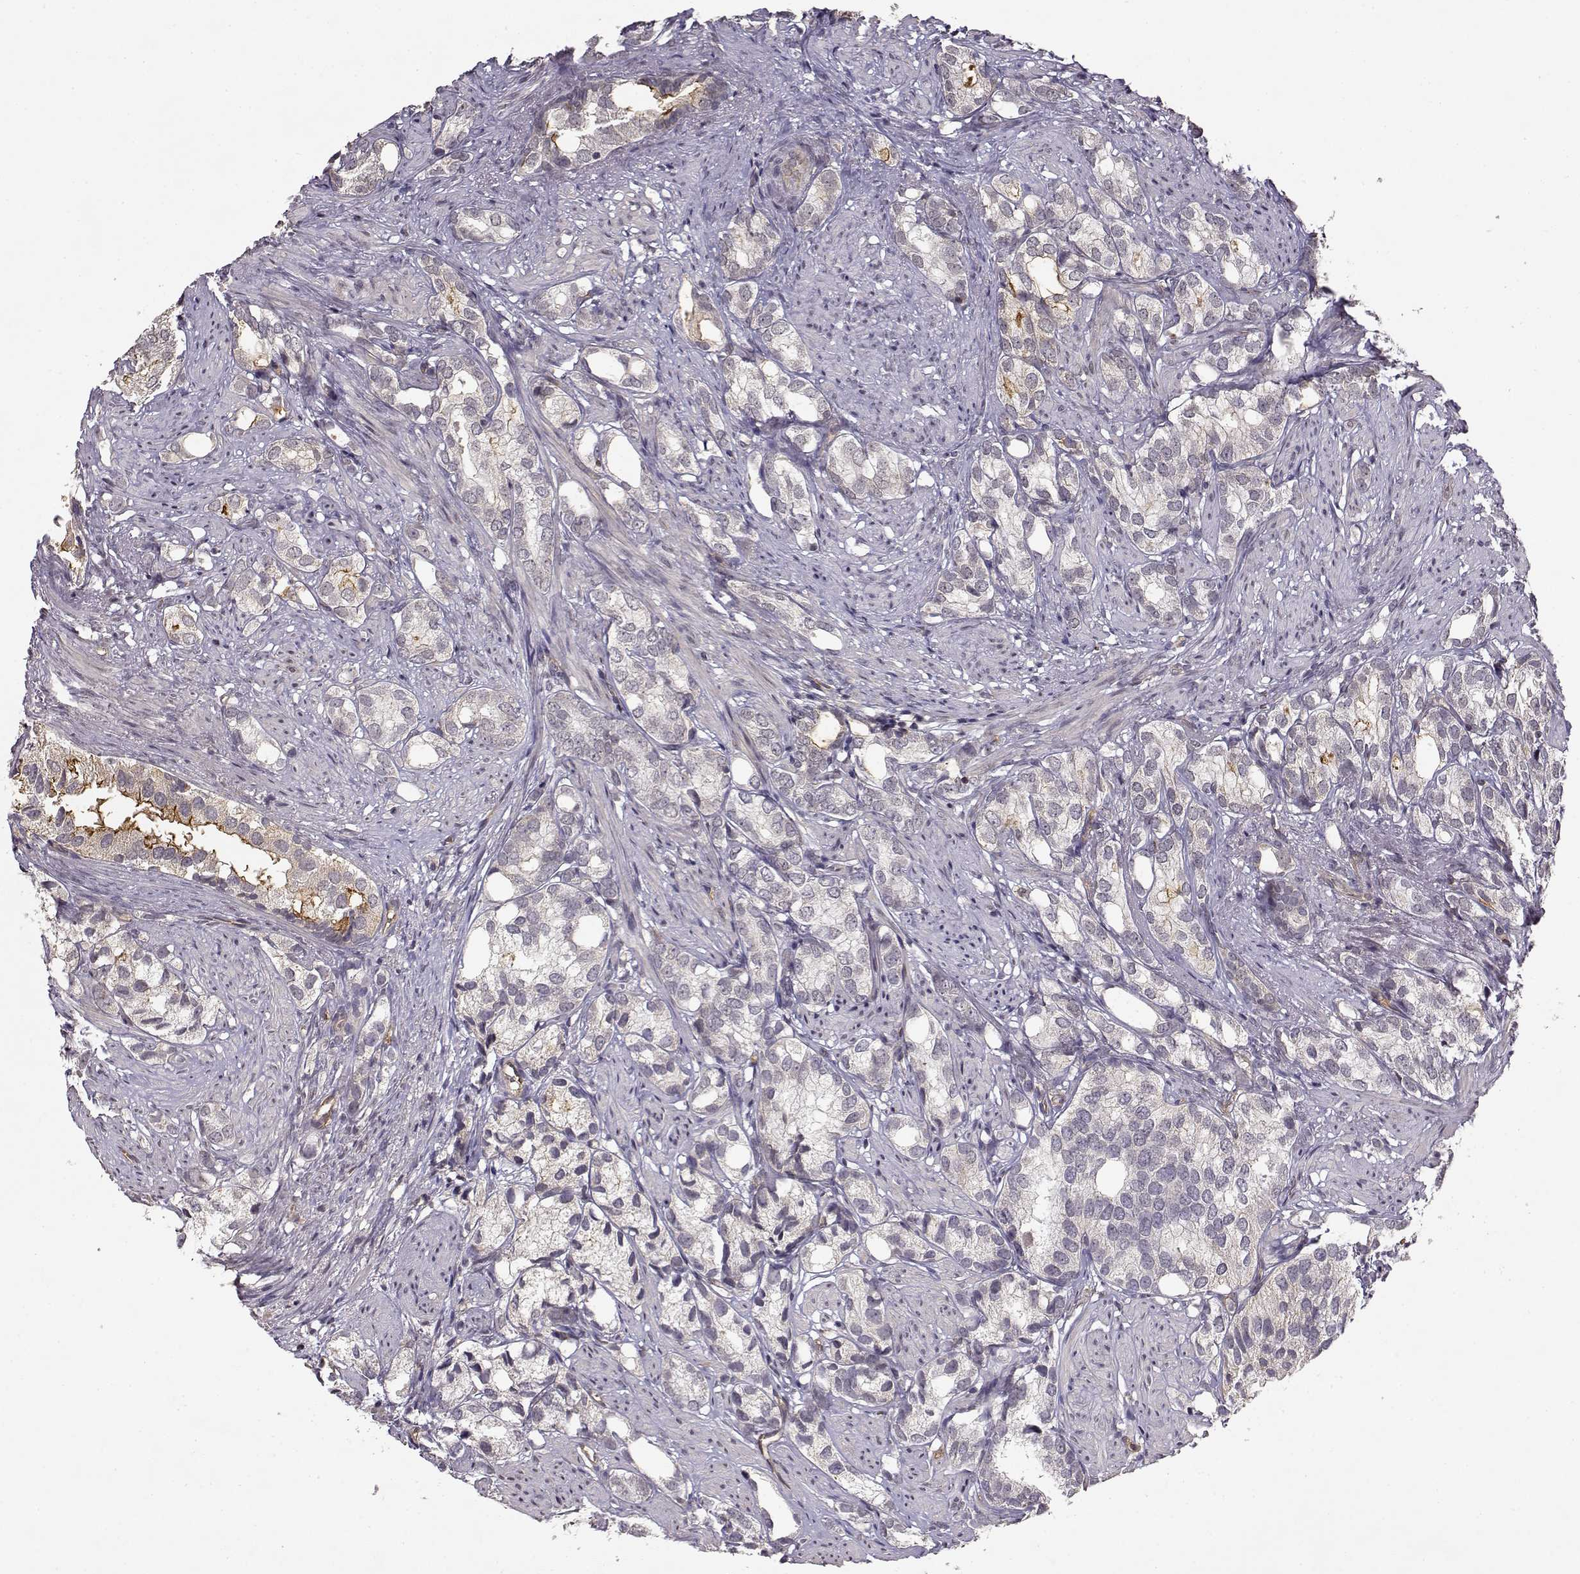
{"staining": {"intensity": "negative", "quantity": "none", "location": "none"}, "tissue": "prostate cancer", "cell_type": "Tumor cells", "image_type": "cancer", "snomed": [{"axis": "morphology", "description": "Adenocarcinoma, High grade"}, {"axis": "topography", "description": "Prostate"}], "caption": "Immunohistochemistry (IHC) image of neoplastic tissue: prostate cancer (adenocarcinoma (high-grade)) stained with DAB demonstrates no significant protein expression in tumor cells.", "gene": "IFITM1", "patient": {"sex": "male", "age": 82}}